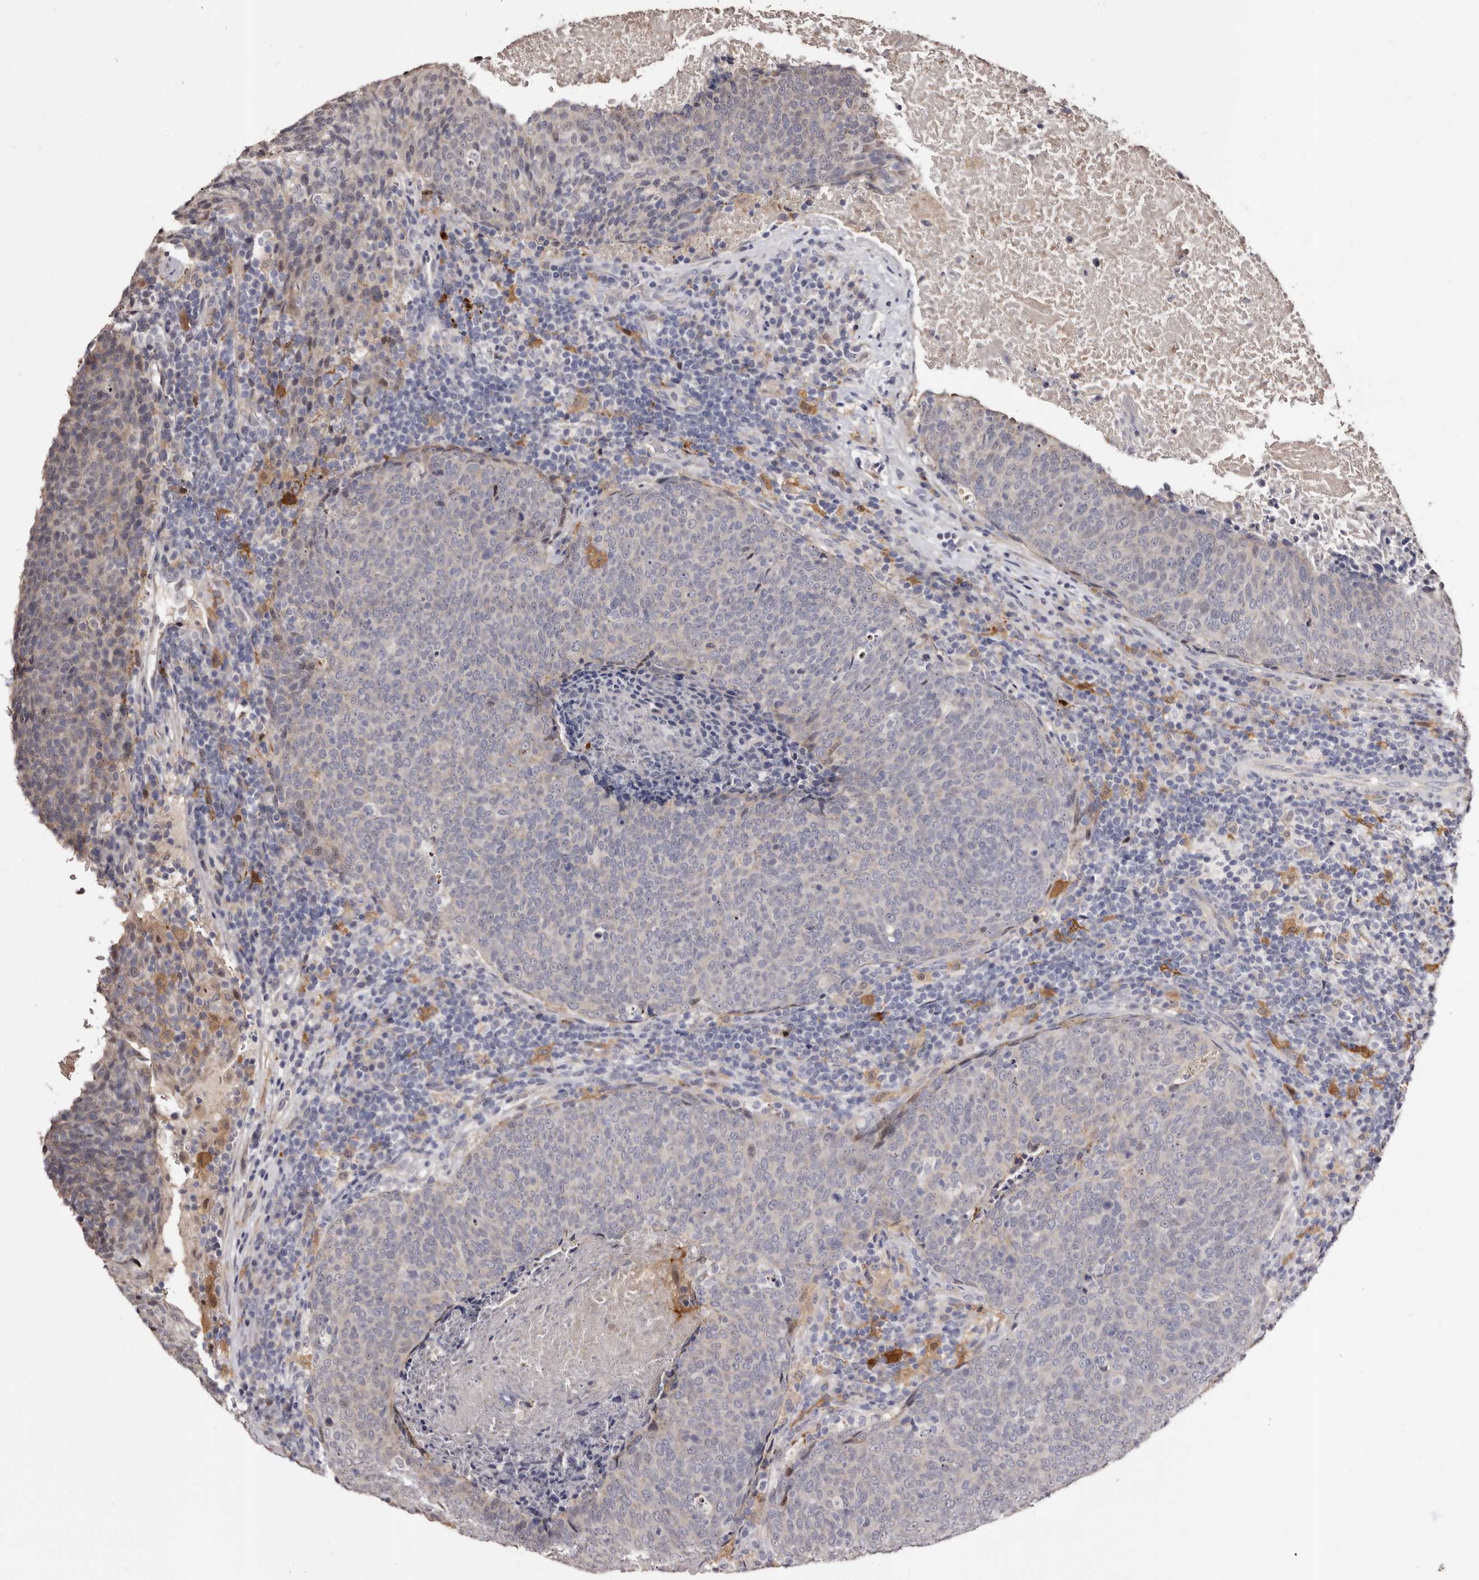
{"staining": {"intensity": "negative", "quantity": "none", "location": "none"}, "tissue": "head and neck cancer", "cell_type": "Tumor cells", "image_type": "cancer", "snomed": [{"axis": "morphology", "description": "Squamous cell carcinoma, NOS"}, {"axis": "morphology", "description": "Squamous cell carcinoma, metastatic, NOS"}, {"axis": "topography", "description": "Lymph node"}, {"axis": "topography", "description": "Head-Neck"}], "caption": "Photomicrograph shows no significant protein staining in tumor cells of head and neck squamous cell carcinoma.", "gene": "PTAFR", "patient": {"sex": "male", "age": 62}}